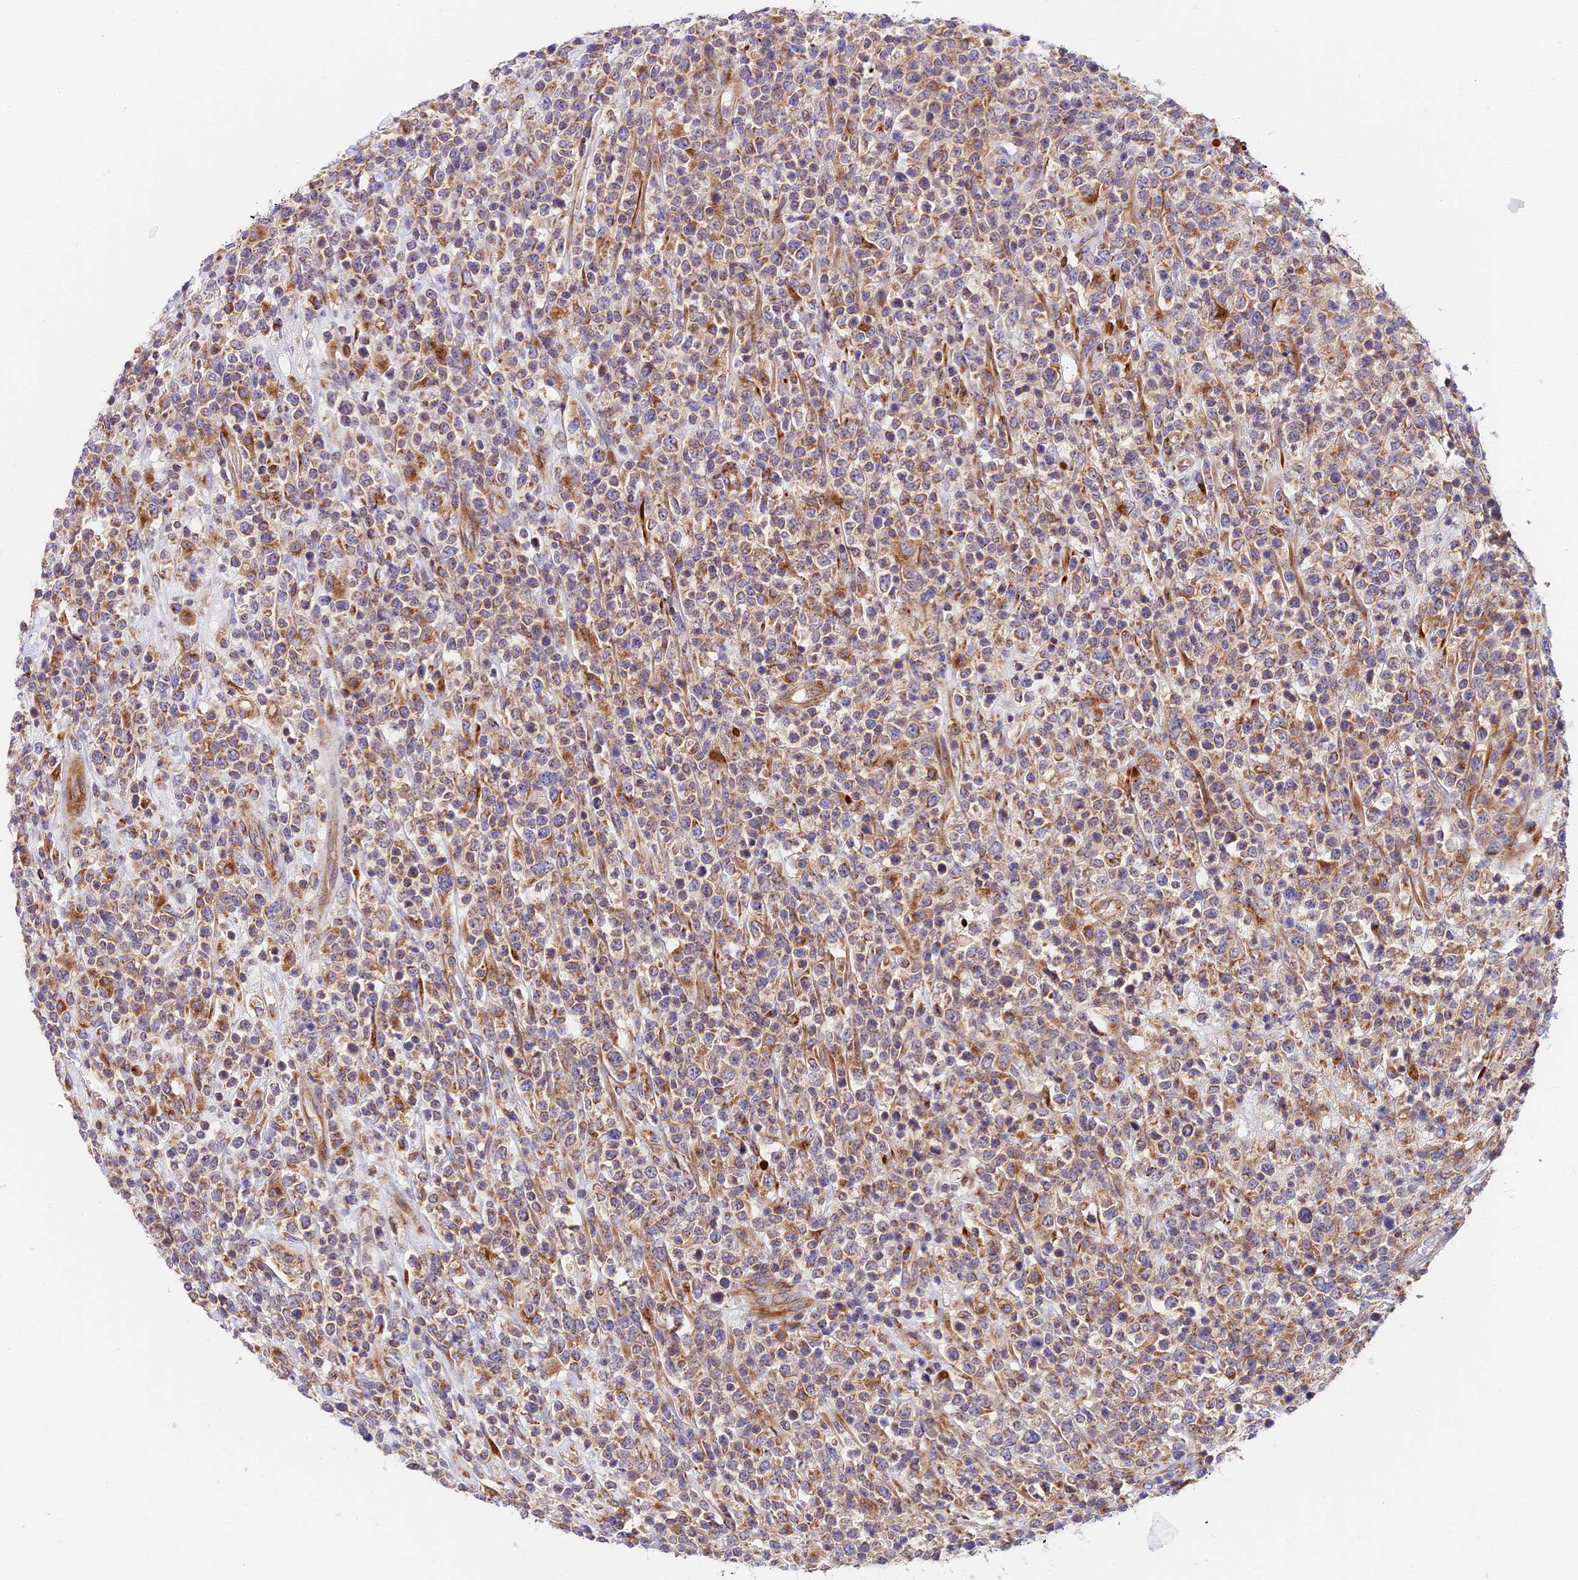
{"staining": {"intensity": "moderate", "quantity": "25%-75%", "location": "cytoplasmic/membranous"}, "tissue": "lymphoma", "cell_type": "Tumor cells", "image_type": "cancer", "snomed": [{"axis": "morphology", "description": "Malignant lymphoma, non-Hodgkin's type, High grade"}, {"axis": "topography", "description": "Colon"}], "caption": "Lymphoma tissue shows moderate cytoplasmic/membranous positivity in approximately 25%-75% of tumor cells", "gene": "MRAS", "patient": {"sex": "female", "age": 53}}